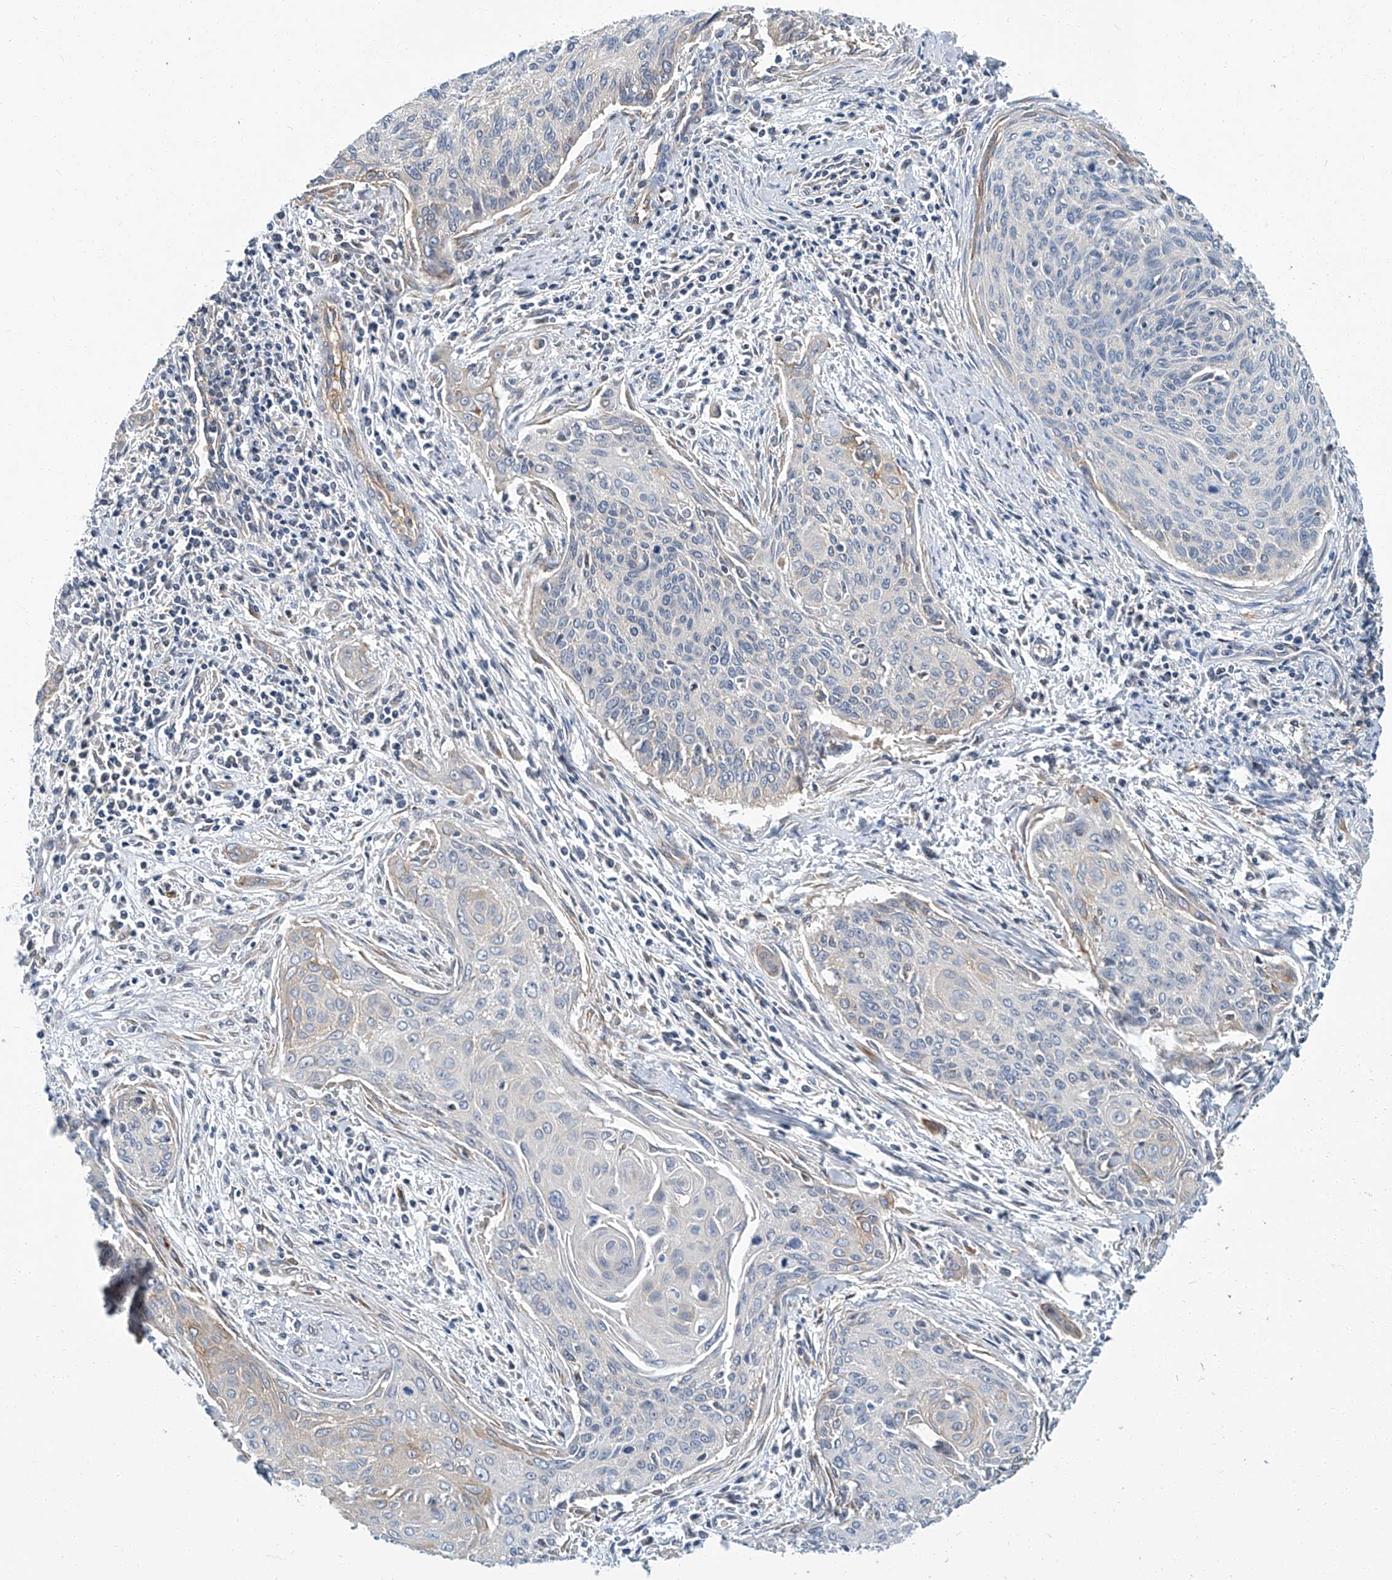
{"staining": {"intensity": "weak", "quantity": "<25%", "location": "cytoplasmic/membranous"}, "tissue": "cervical cancer", "cell_type": "Tumor cells", "image_type": "cancer", "snomed": [{"axis": "morphology", "description": "Squamous cell carcinoma, NOS"}, {"axis": "topography", "description": "Cervix"}], "caption": "Immunohistochemical staining of human squamous cell carcinoma (cervical) exhibits no significant staining in tumor cells. (DAB IHC with hematoxylin counter stain).", "gene": "PSMB10", "patient": {"sex": "female", "age": 55}}